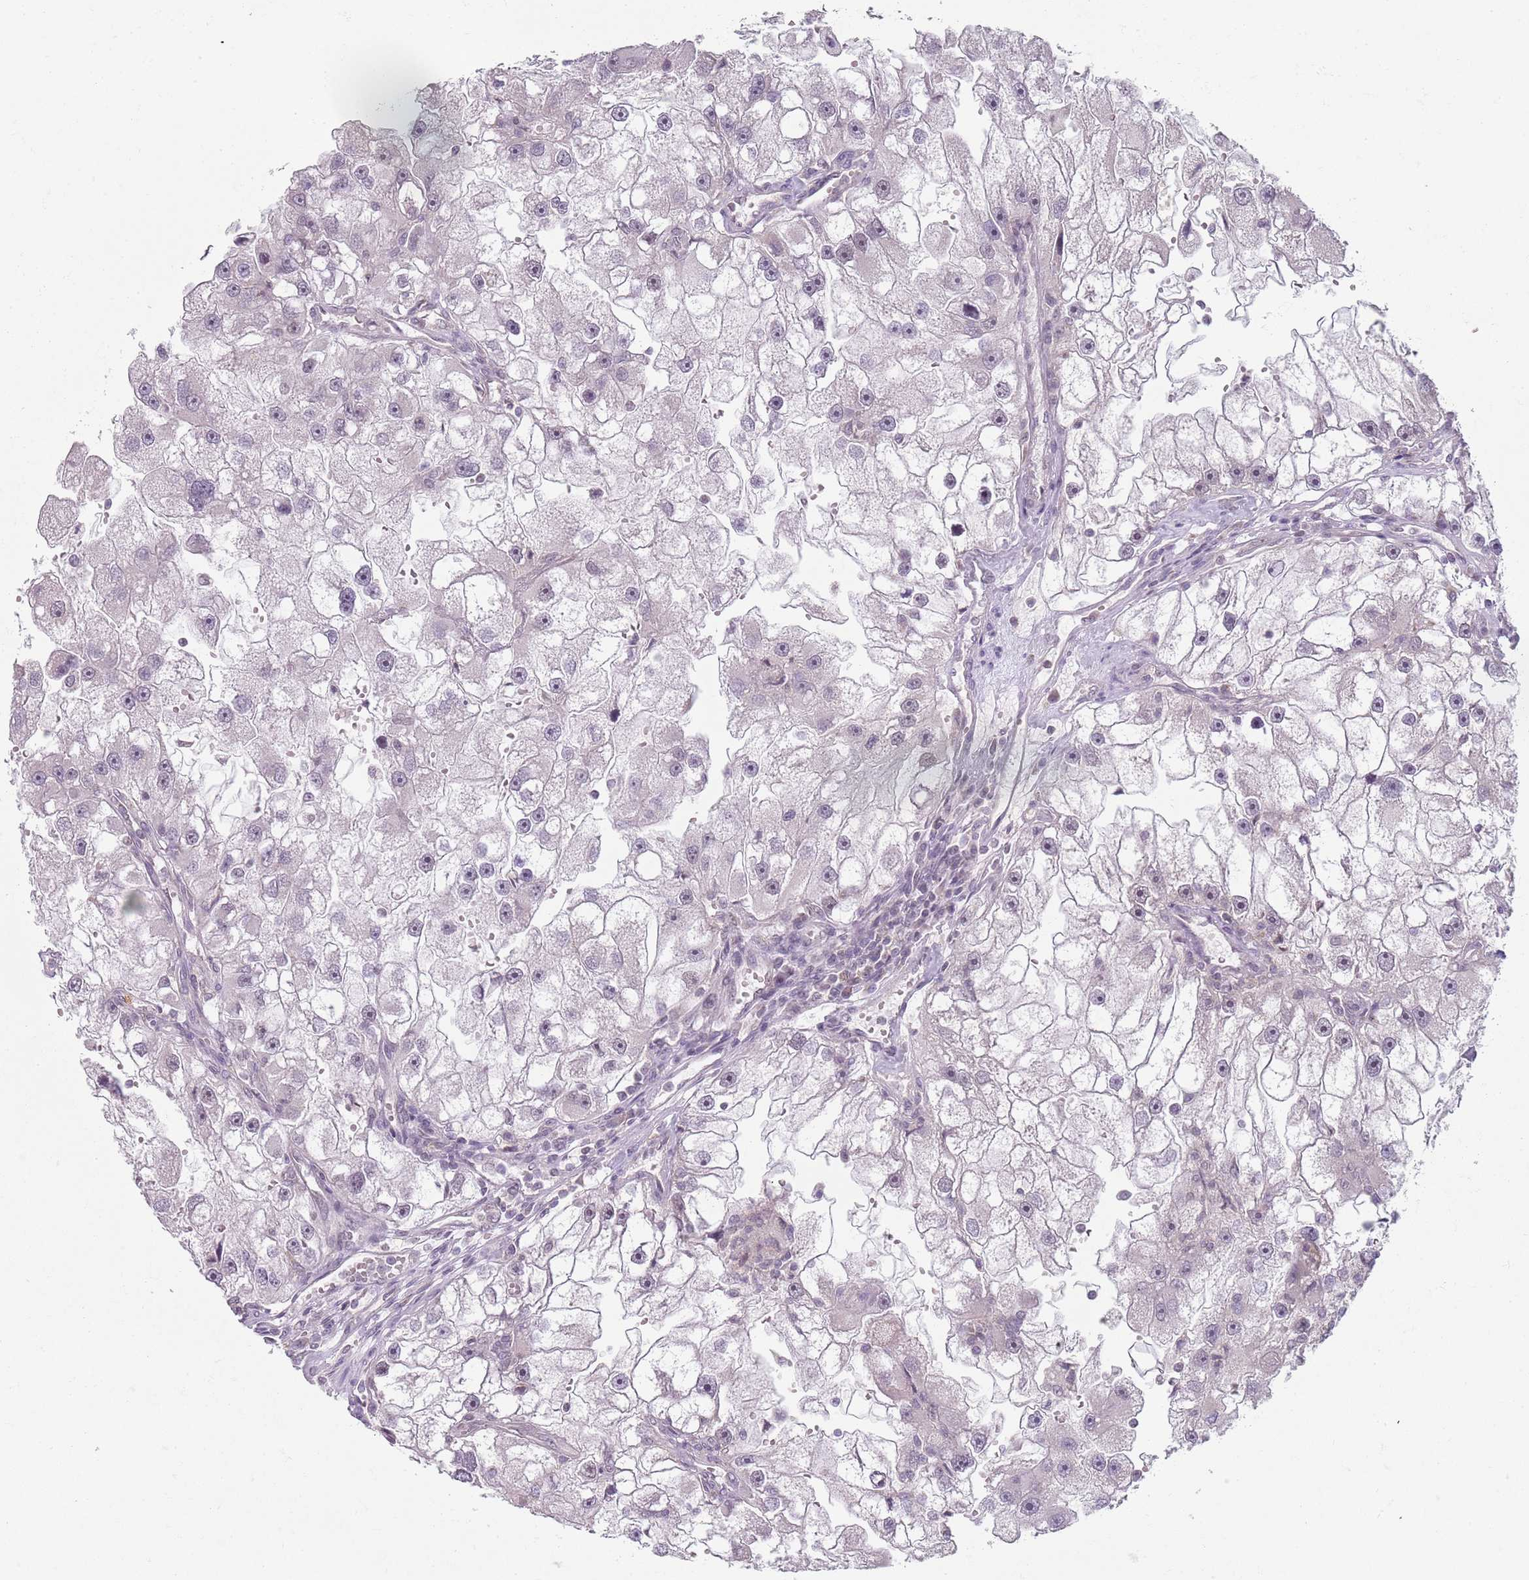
{"staining": {"intensity": "negative", "quantity": "none", "location": "none"}, "tissue": "renal cancer", "cell_type": "Tumor cells", "image_type": "cancer", "snomed": [{"axis": "morphology", "description": "Adenocarcinoma, NOS"}, {"axis": "topography", "description": "Kidney"}], "caption": "Protein analysis of renal adenocarcinoma demonstrates no significant expression in tumor cells.", "gene": "SMARCAL1", "patient": {"sex": "male", "age": 63}}